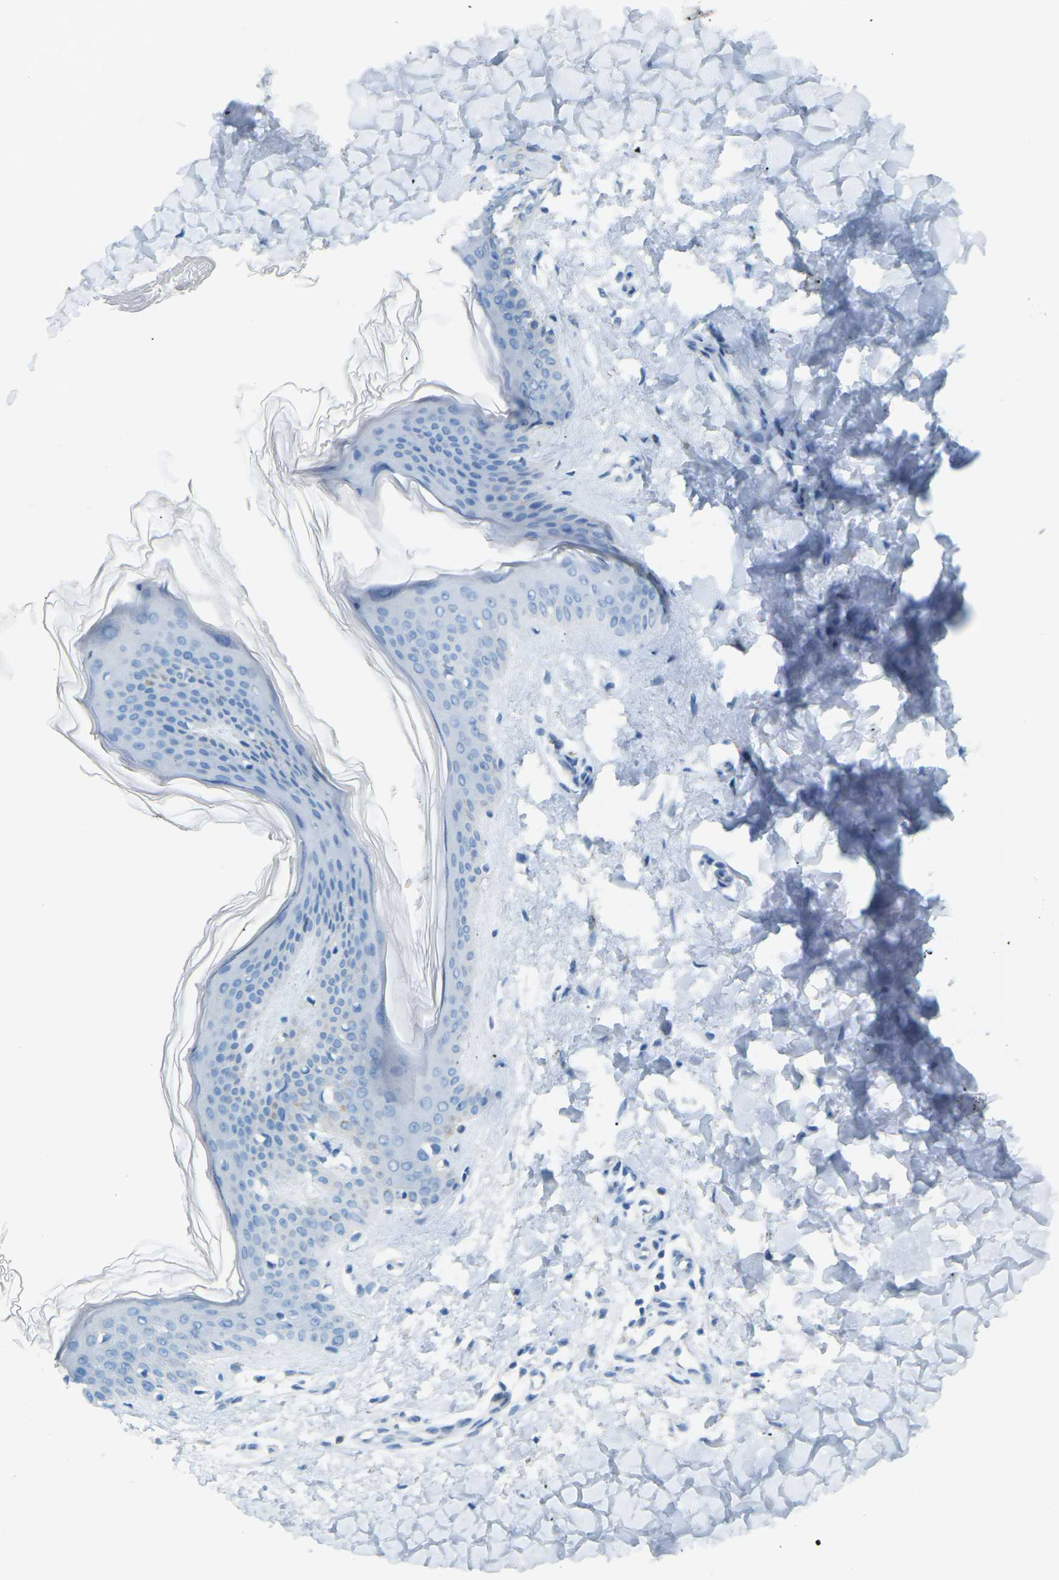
{"staining": {"intensity": "negative", "quantity": "none", "location": "none"}, "tissue": "skin", "cell_type": "Fibroblasts", "image_type": "normal", "snomed": [{"axis": "morphology", "description": "Normal tissue, NOS"}, {"axis": "topography", "description": "Skin"}], "caption": "Photomicrograph shows no protein expression in fibroblasts of benign skin. Brightfield microscopy of IHC stained with DAB (brown) and hematoxylin (blue), captured at high magnification.", "gene": "CDH16", "patient": {"sex": "female", "age": 41}}